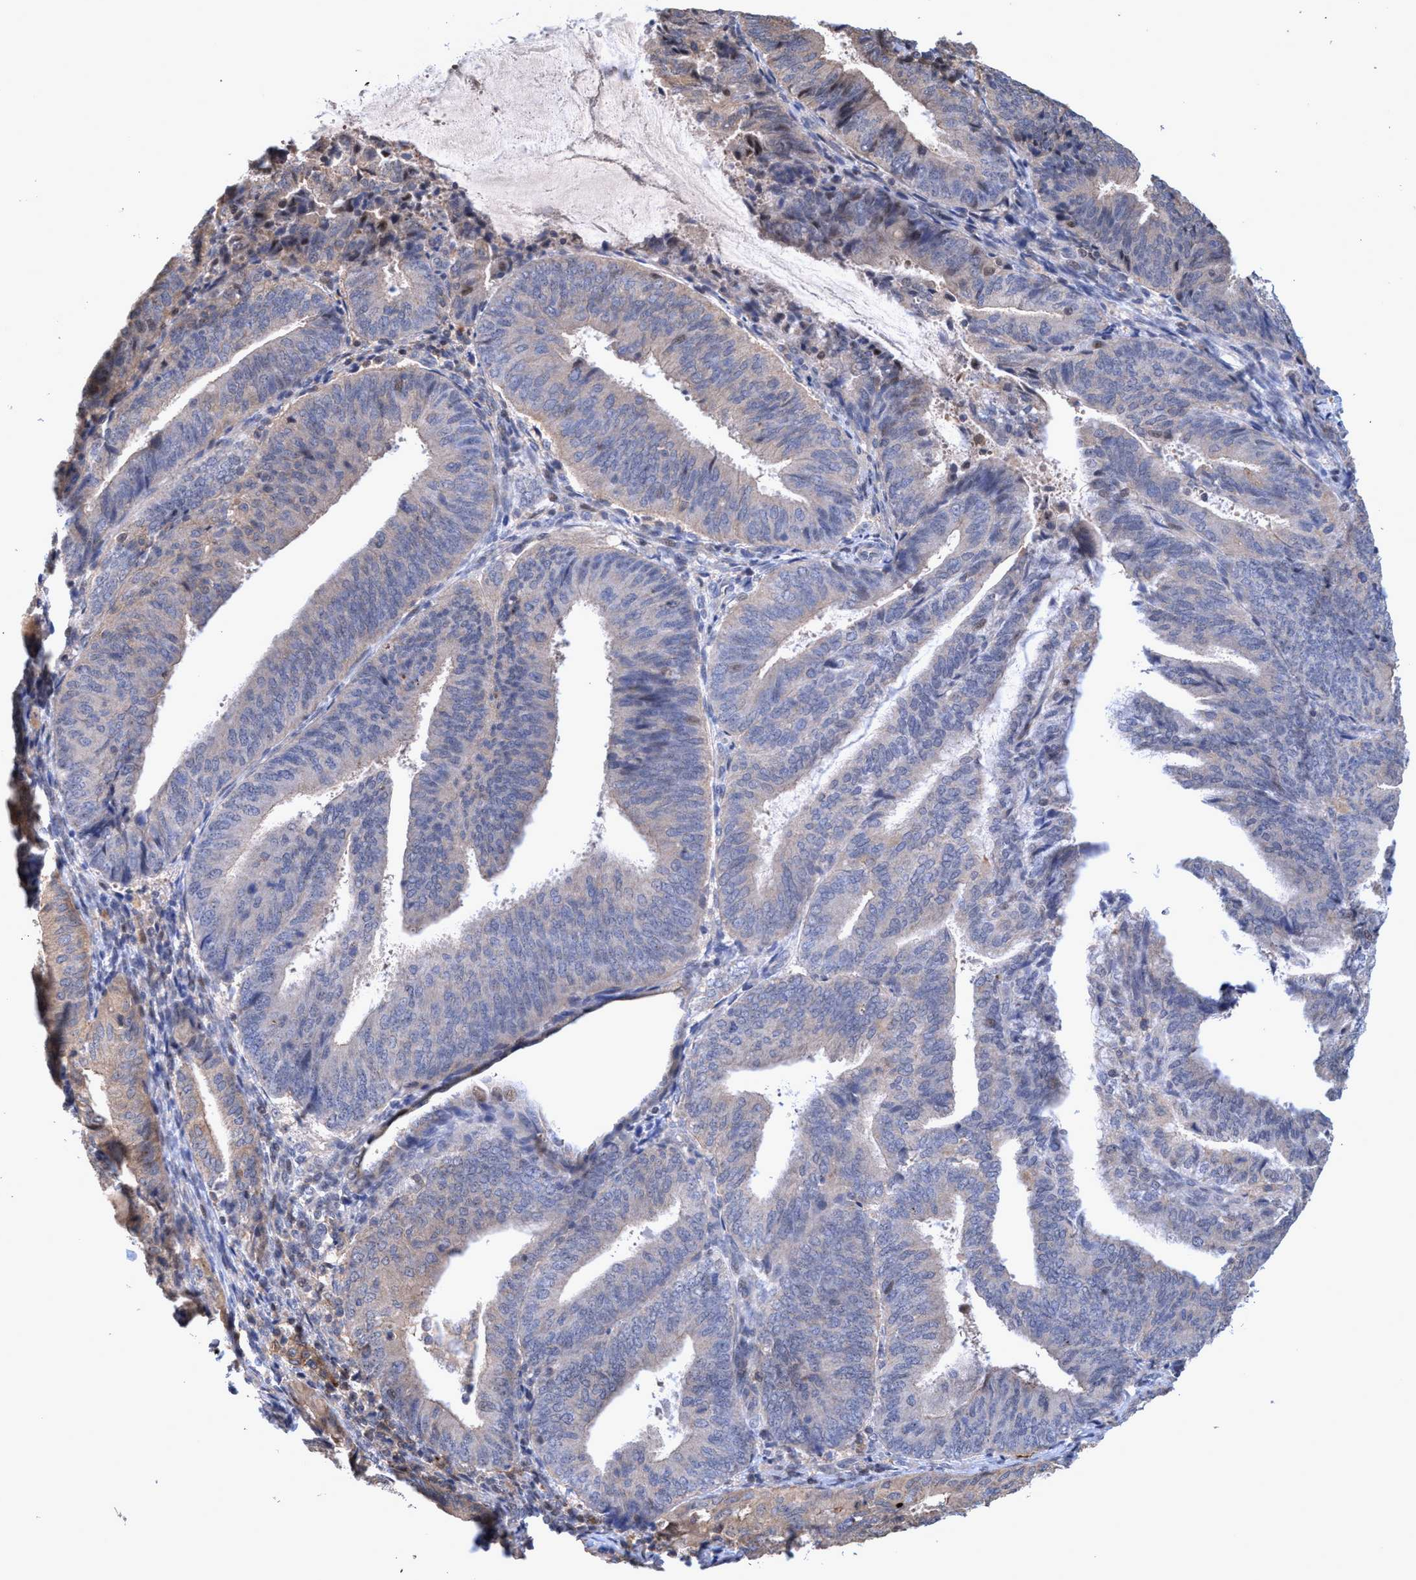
{"staining": {"intensity": "weak", "quantity": "<25%", "location": "cytoplasmic/membranous,nuclear"}, "tissue": "endometrial cancer", "cell_type": "Tumor cells", "image_type": "cancer", "snomed": [{"axis": "morphology", "description": "Adenocarcinoma, NOS"}, {"axis": "topography", "description": "Endometrium"}], "caption": "Protein analysis of endometrial cancer shows no significant staining in tumor cells.", "gene": "ZNF677", "patient": {"sex": "female", "age": 81}}